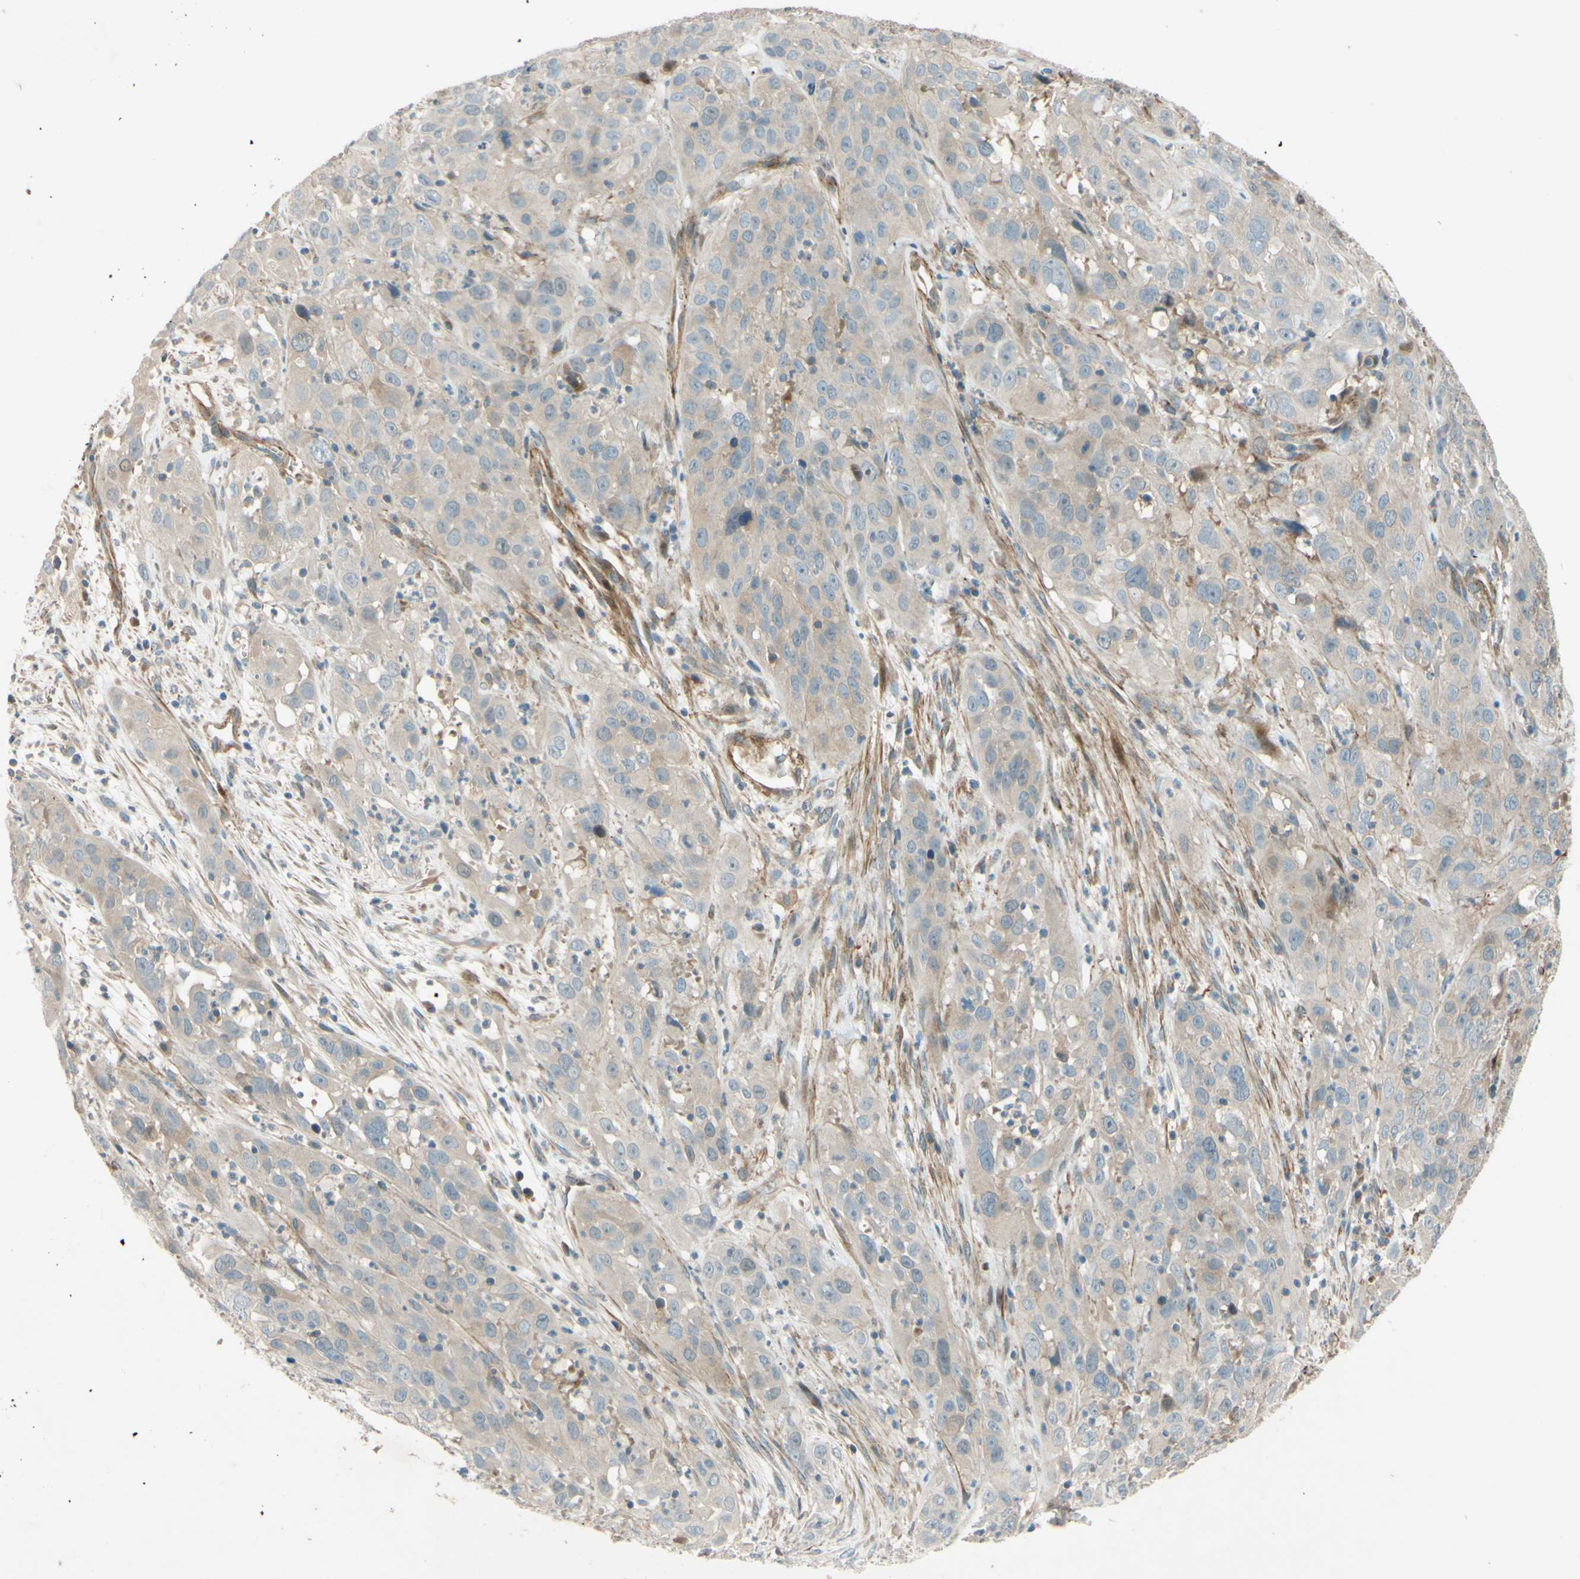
{"staining": {"intensity": "weak", "quantity": ">75%", "location": "cytoplasmic/membranous"}, "tissue": "cervical cancer", "cell_type": "Tumor cells", "image_type": "cancer", "snomed": [{"axis": "morphology", "description": "Squamous cell carcinoma, NOS"}, {"axis": "topography", "description": "Cervix"}], "caption": "A brown stain highlights weak cytoplasmic/membranous positivity of a protein in squamous cell carcinoma (cervical) tumor cells.", "gene": "ADAM17", "patient": {"sex": "female", "age": 32}}